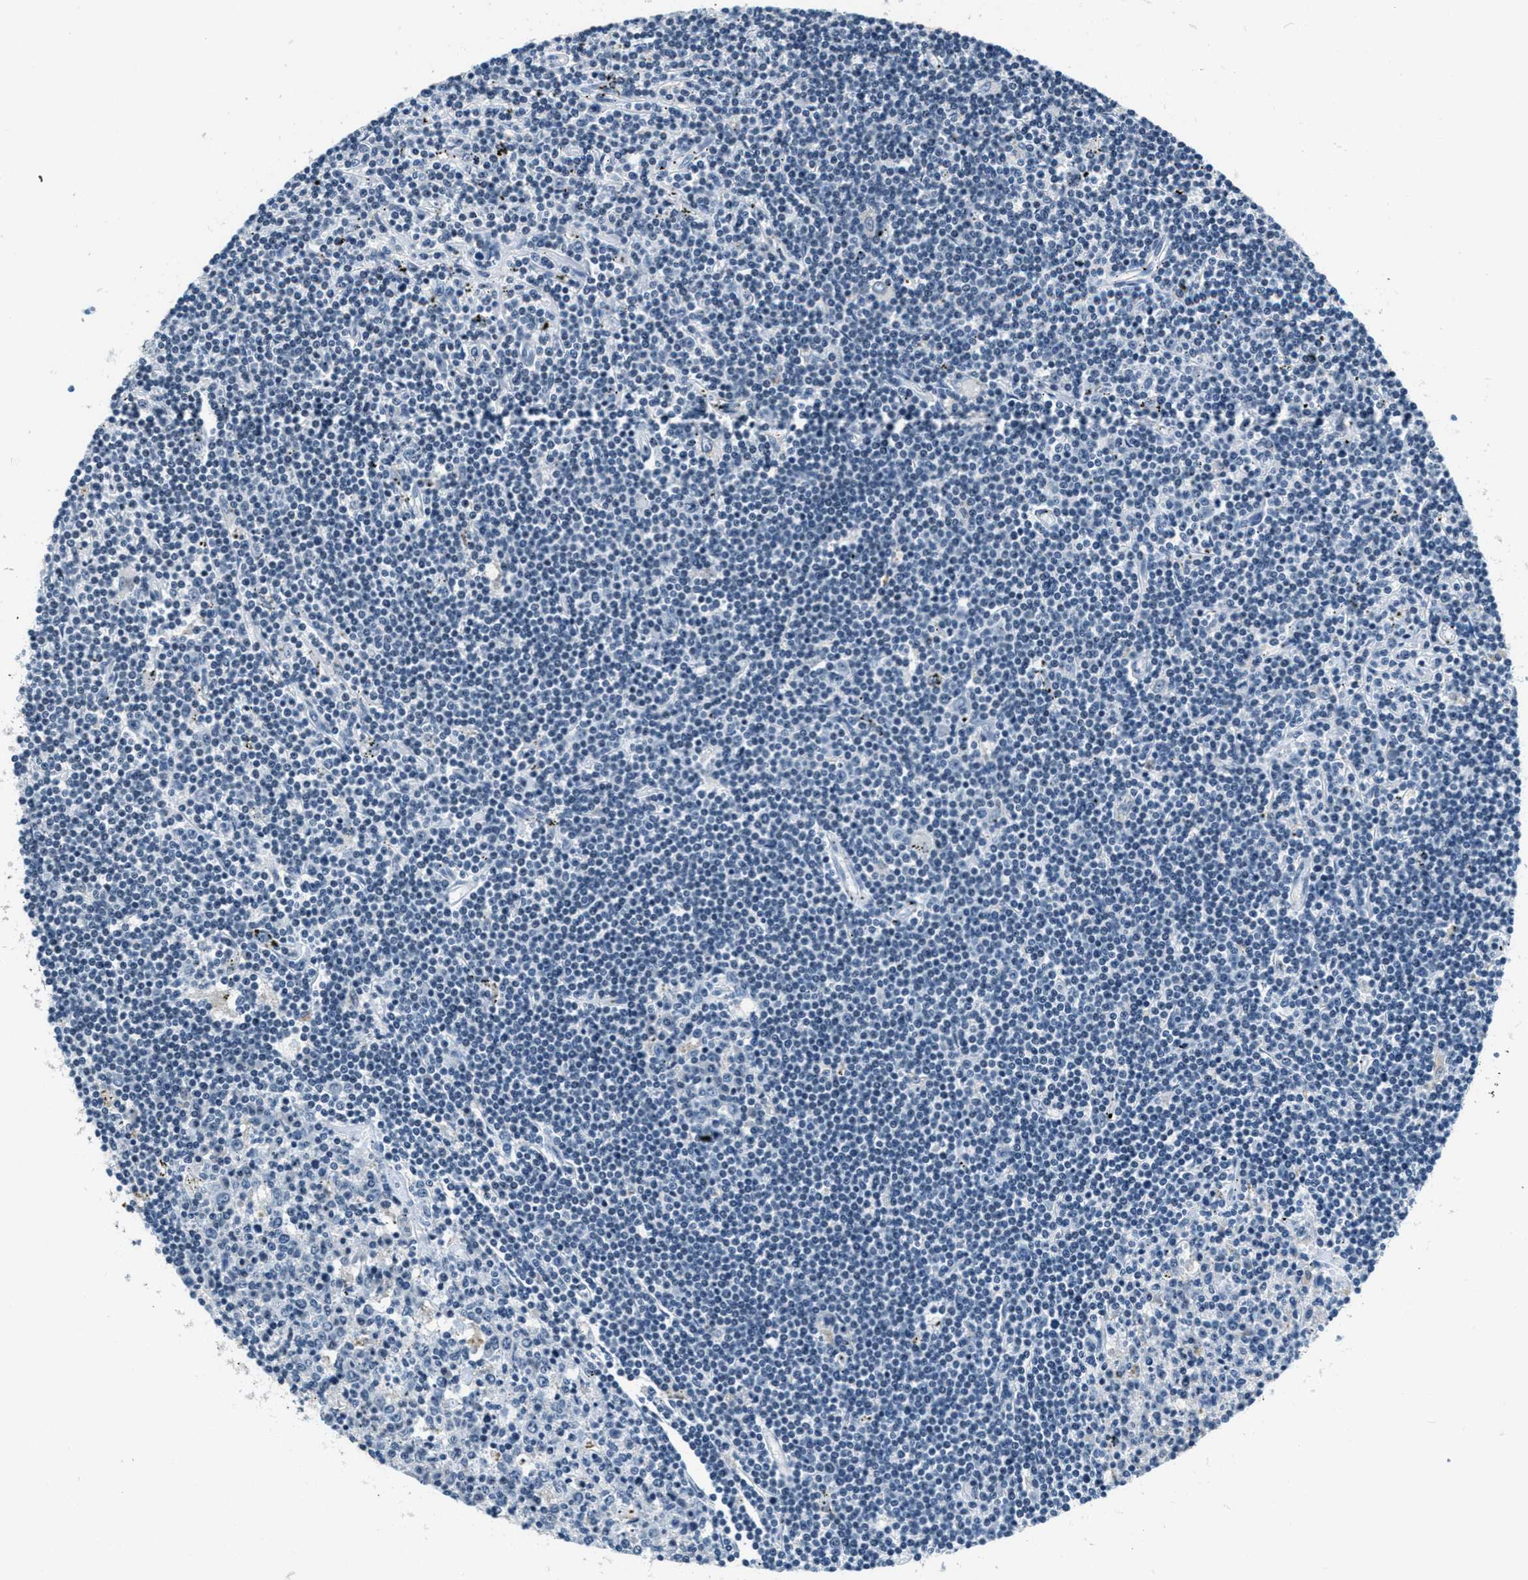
{"staining": {"intensity": "negative", "quantity": "none", "location": "none"}, "tissue": "lymphoma", "cell_type": "Tumor cells", "image_type": "cancer", "snomed": [{"axis": "morphology", "description": "Malignant lymphoma, non-Hodgkin's type, Low grade"}, {"axis": "topography", "description": "Spleen"}], "caption": "High power microscopy histopathology image of an immunohistochemistry photomicrograph of malignant lymphoma, non-Hodgkin's type (low-grade), revealing no significant expression in tumor cells.", "gene": "CA4", "patient": {"sex": "male", "age": 76}}